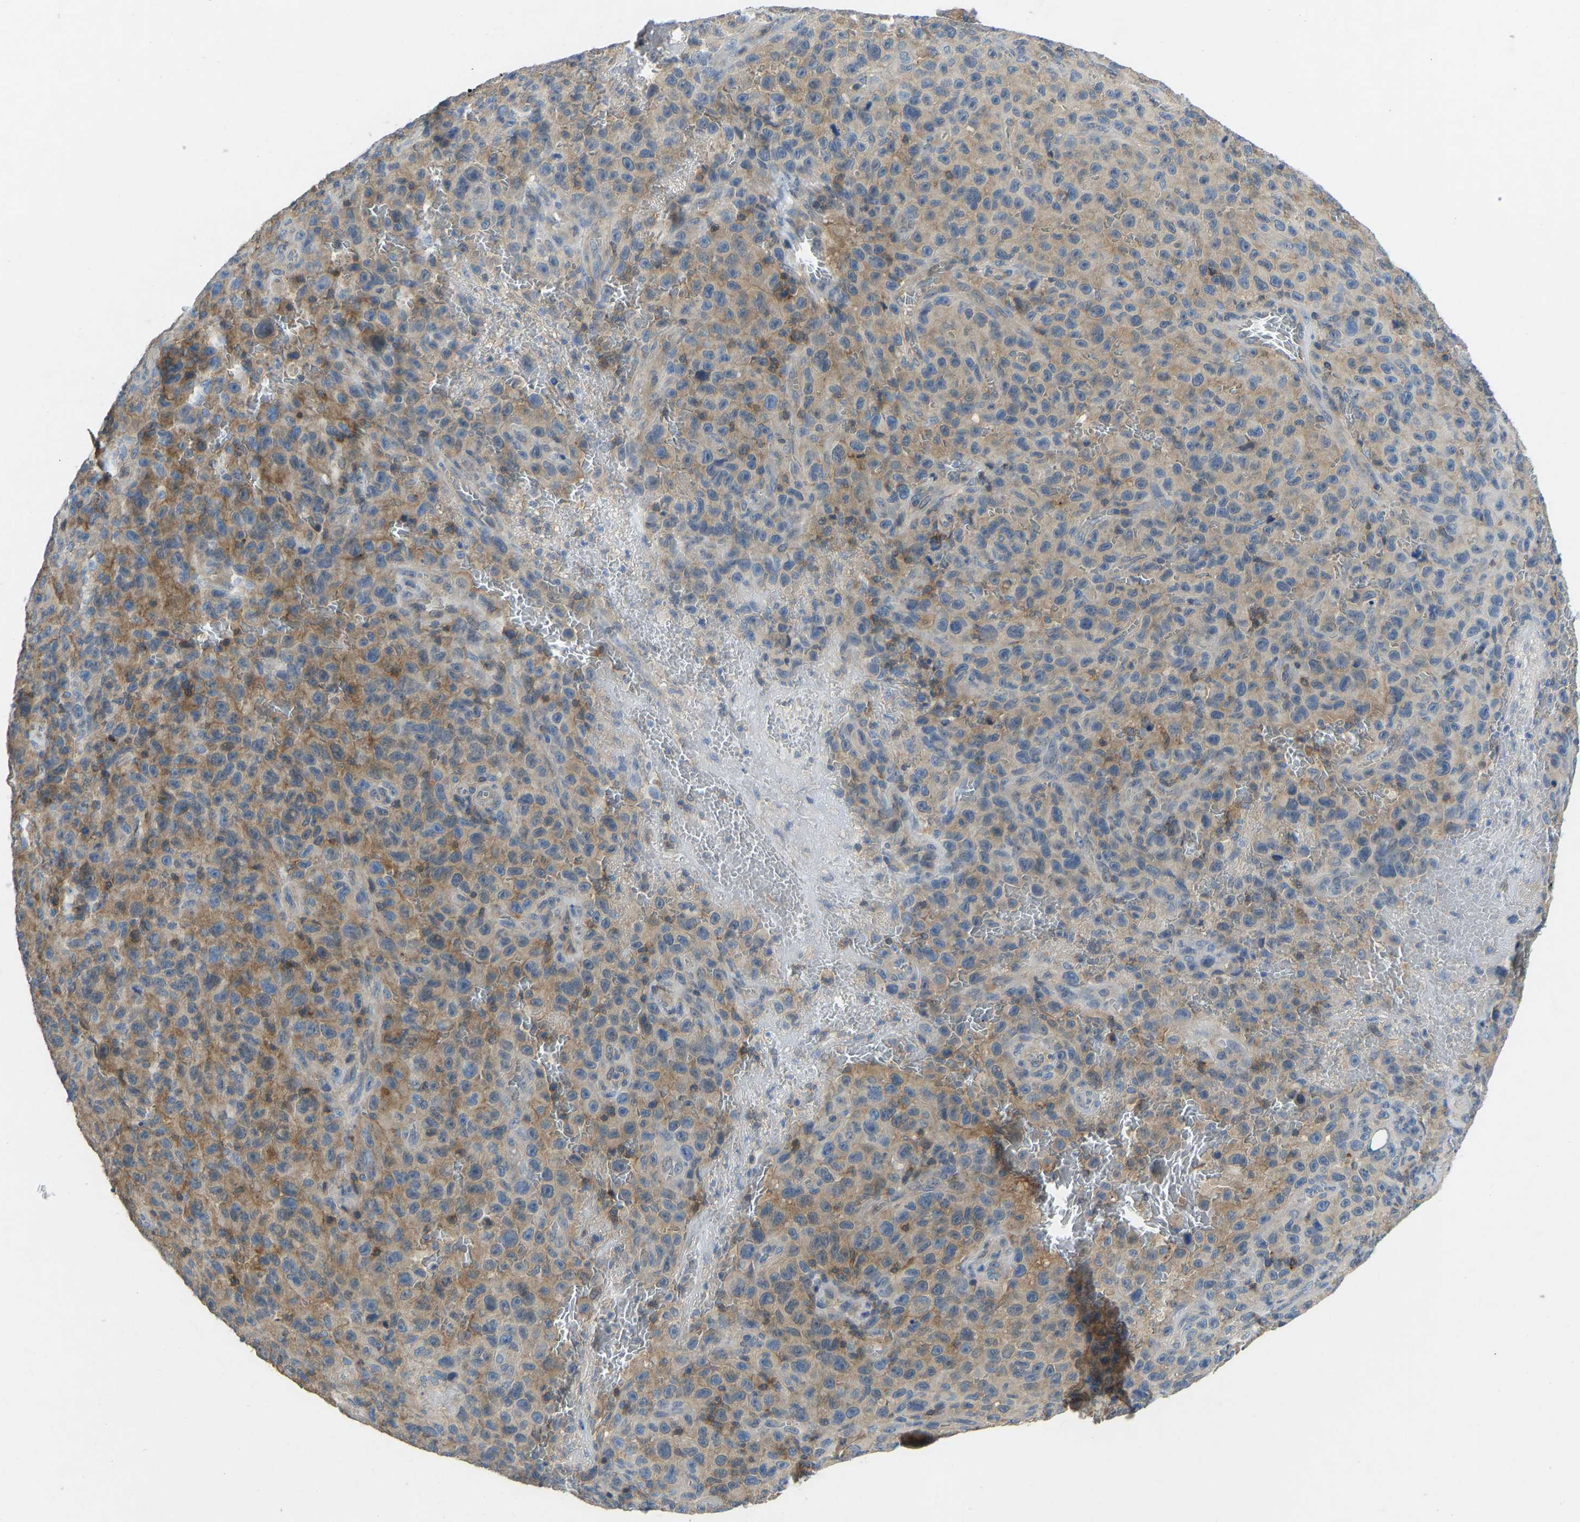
{"staining": {"intensity": "moderate", "quantity": "25%-75%", "location": "cytoplasmic/membranous"}, "tissue": "melanoma", "cell_type": "Tumor cells", "image_type": "cancer", "snomed": [{"axis": "morphology", "description": "Malignant melanoma, NOS"}, {"axis": "topography", "description": "Skin"}], "caption": "This image reveals immunohistochemistry (IHC) staining of melanoma, with medium moderate cytoplasmic/membranous positivity in approximately 25%-75% of tumor cells.", "gene": "NDRG3", "patient": {"sex": "female", "age": 82}}